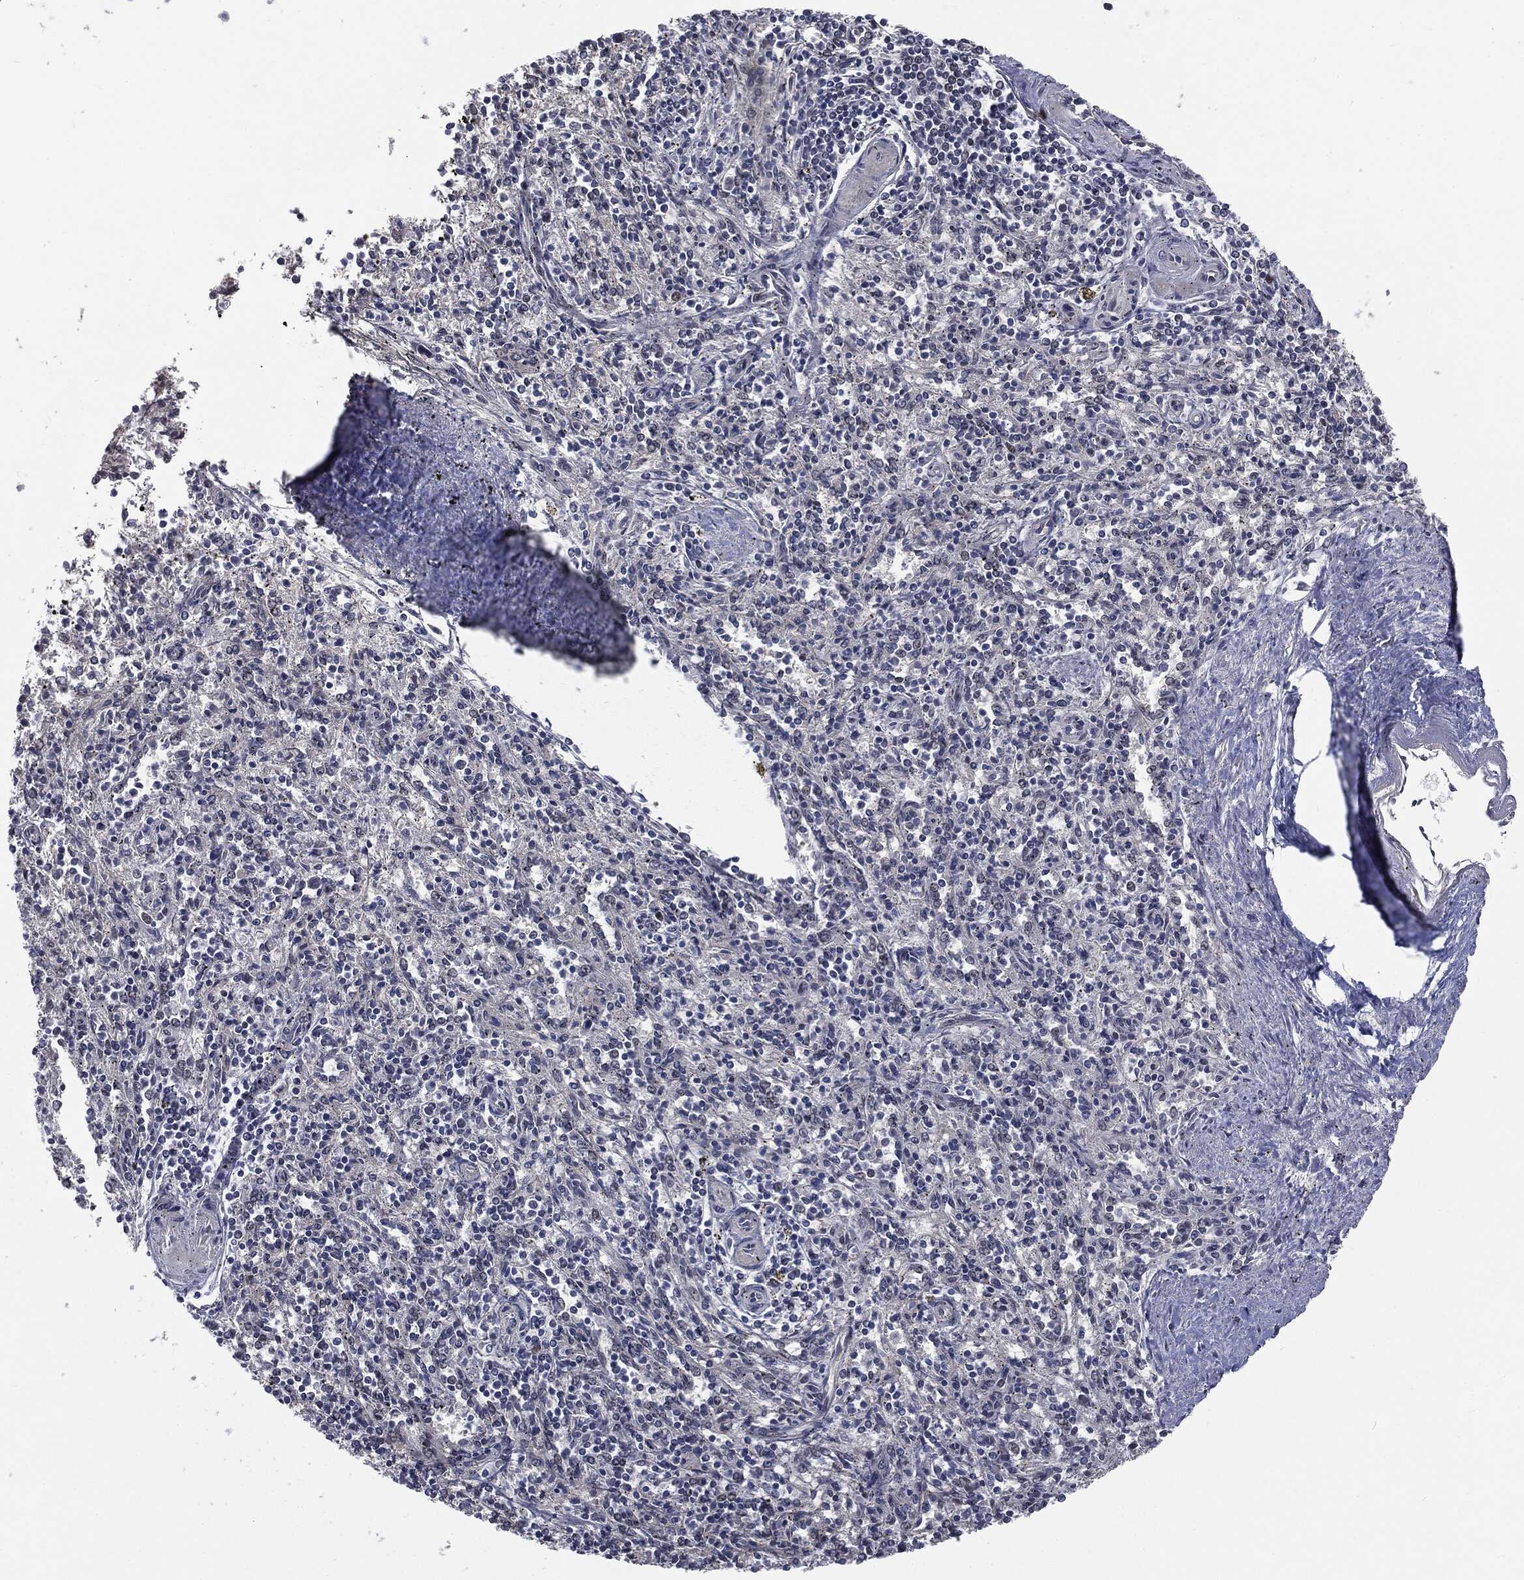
{"staining": {"intensity": "weak", "quantity": "<25%", "location": "nuclear"}, "tissue": "spleen", "cell_type": "Cells in red pulp", "image_type": "normal", "snomed": [{"axis": "morphology", "description": "Normal tissue, NOS"}, {"axis": "topography", "description": "Spleen"}], "caption": "This is an immunohistochemistry image of benign spleen. There is no staining in cells in red pulp.", "gene": "SHLD2", "patient": {"sex": "male", "age": 69}}